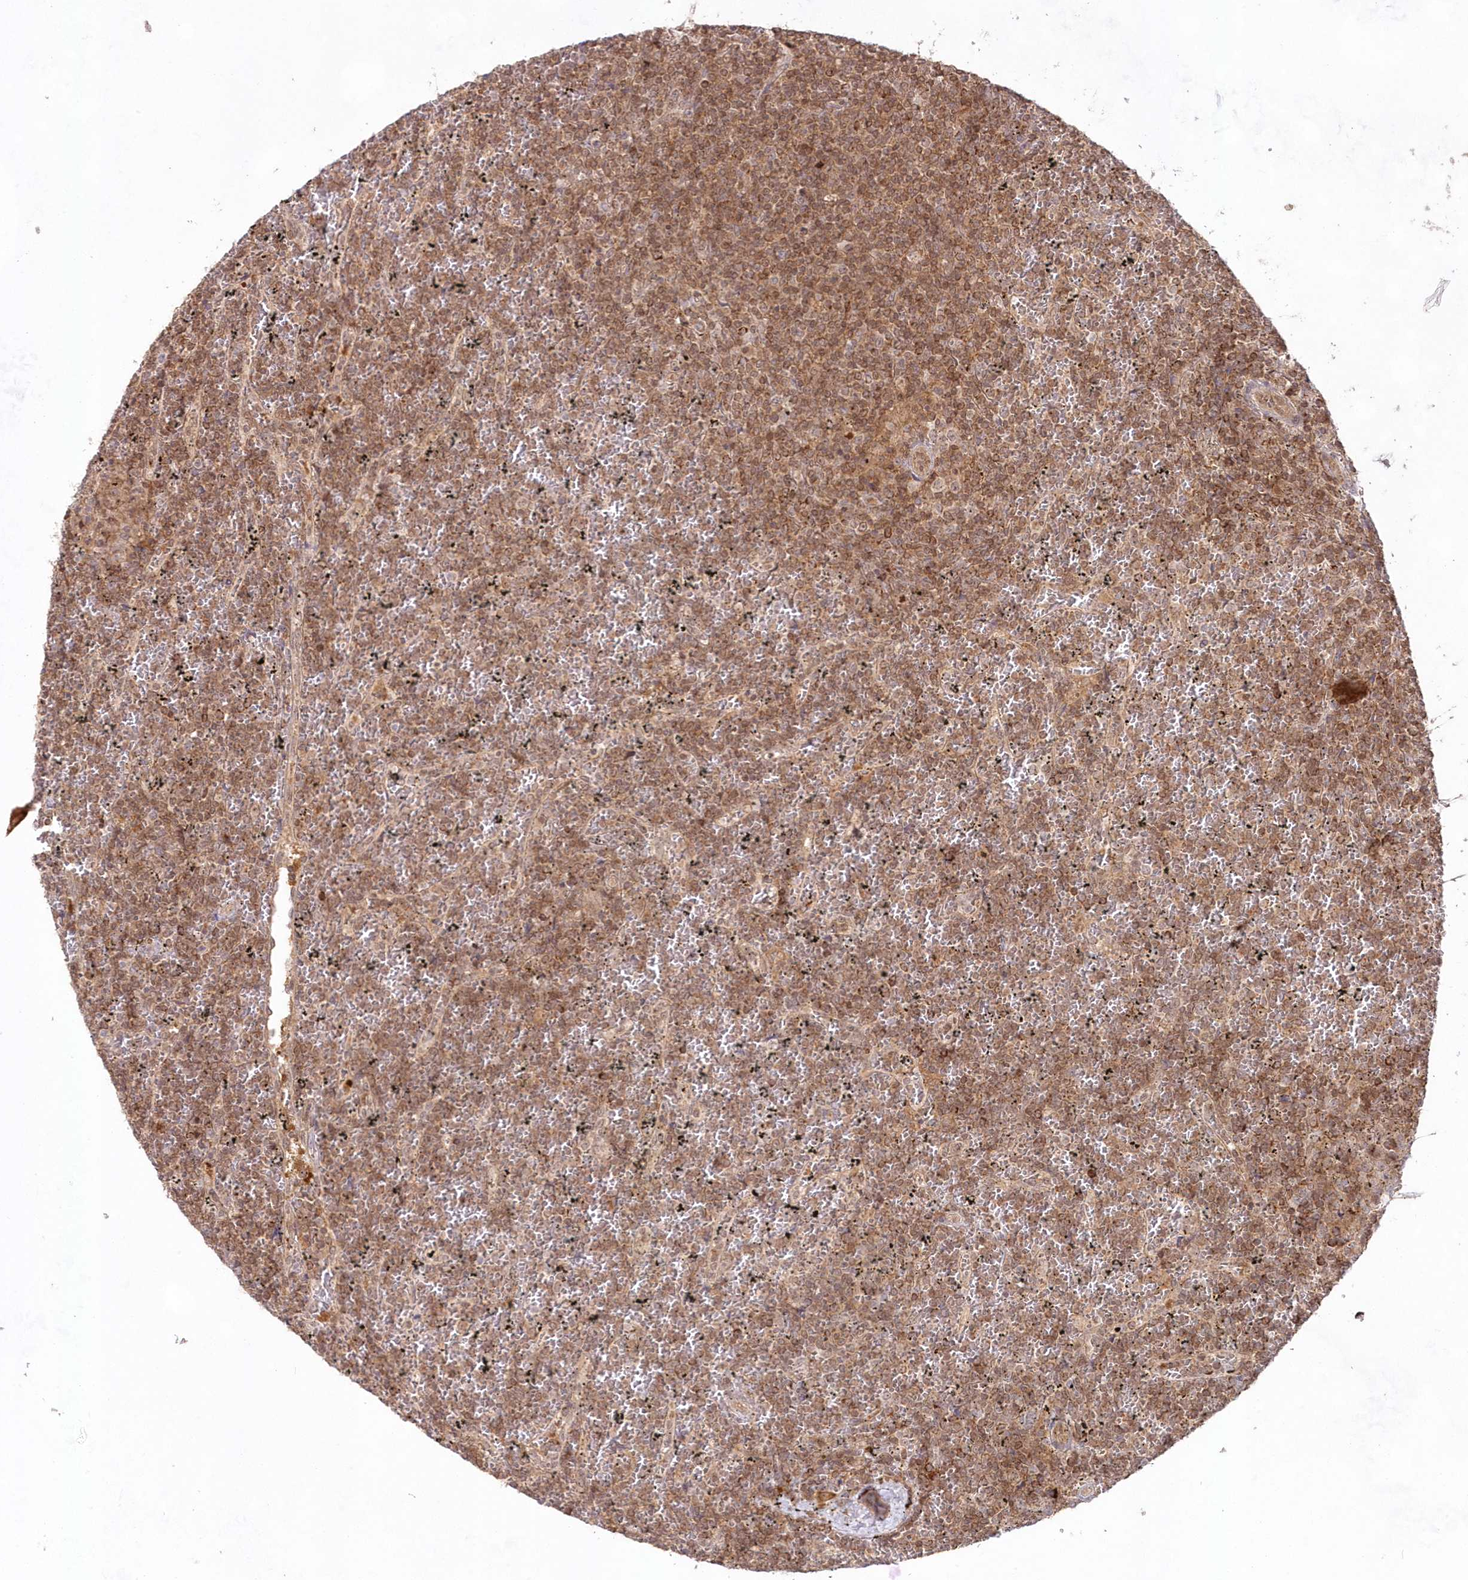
{"staining": {"intensity": "moderate", "quantity": ">75%", "location": "cytoplasmic/membranous,nuclear"}, "tissue": "lymphoma", "cell_type": "Tumor cells", "image_type": "cancer", "snomed": [{"axis": "morphology", "description": "Malignant lymphoma, non-Hodgkin's type, Low grade"}, {"axis": "topography", "description": "Spleen"}], "caption": "High-power microscopy captured an immunohistochemistry micrograph of malignant lymphoma, non-Hodgkin's type (low-grade), revealing moderate cytoplasmic/membranous and nuclear expression in approximately >75% of tumor cells.", "gene": "IMPA1", "patient": {"sex": "female", "age": 19}}